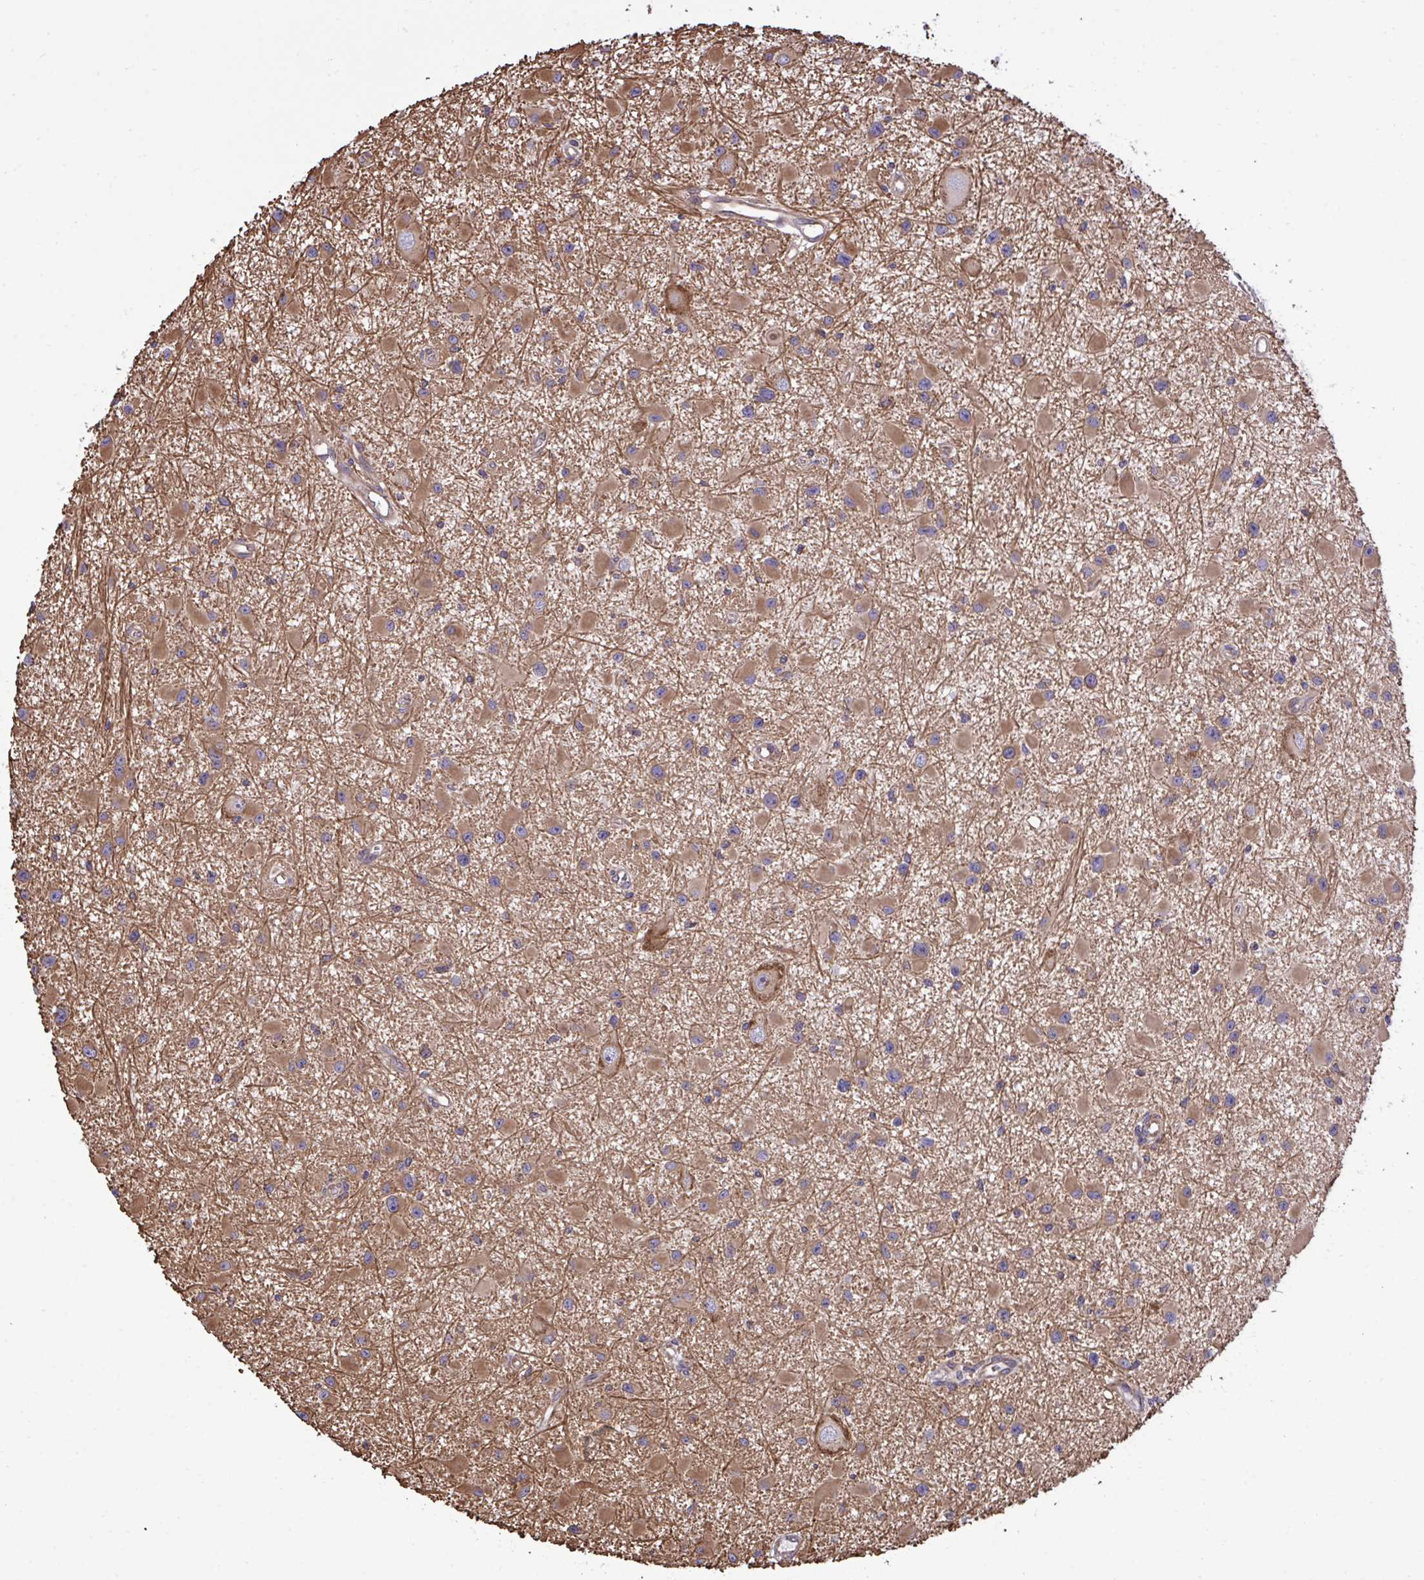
{"staining": {"intensity": "moderate", "quantity": ">75%", "location": "cytoplasmic/membranous"}, "tissue": "glioma", "cell_type": "Tumor cells", "image_type": "cancer", "snomed": [{"axis": "morphology", "description": "Glioma, malignant, High grade"}, {"axis": "topography", "description": "Brain"}], "caption": "IHC of human glioma reveals medium levels of moderate cytoplasmic/membranous expression in about >75% of tumor cells. The staining was performed using DAB to visualize the protein expression in brown, while the nuclei were stained in blue with hematoxylin (Magnification: 20x).", "gene": "RPS15", "patient": {"sex": "male", "age": 54}}